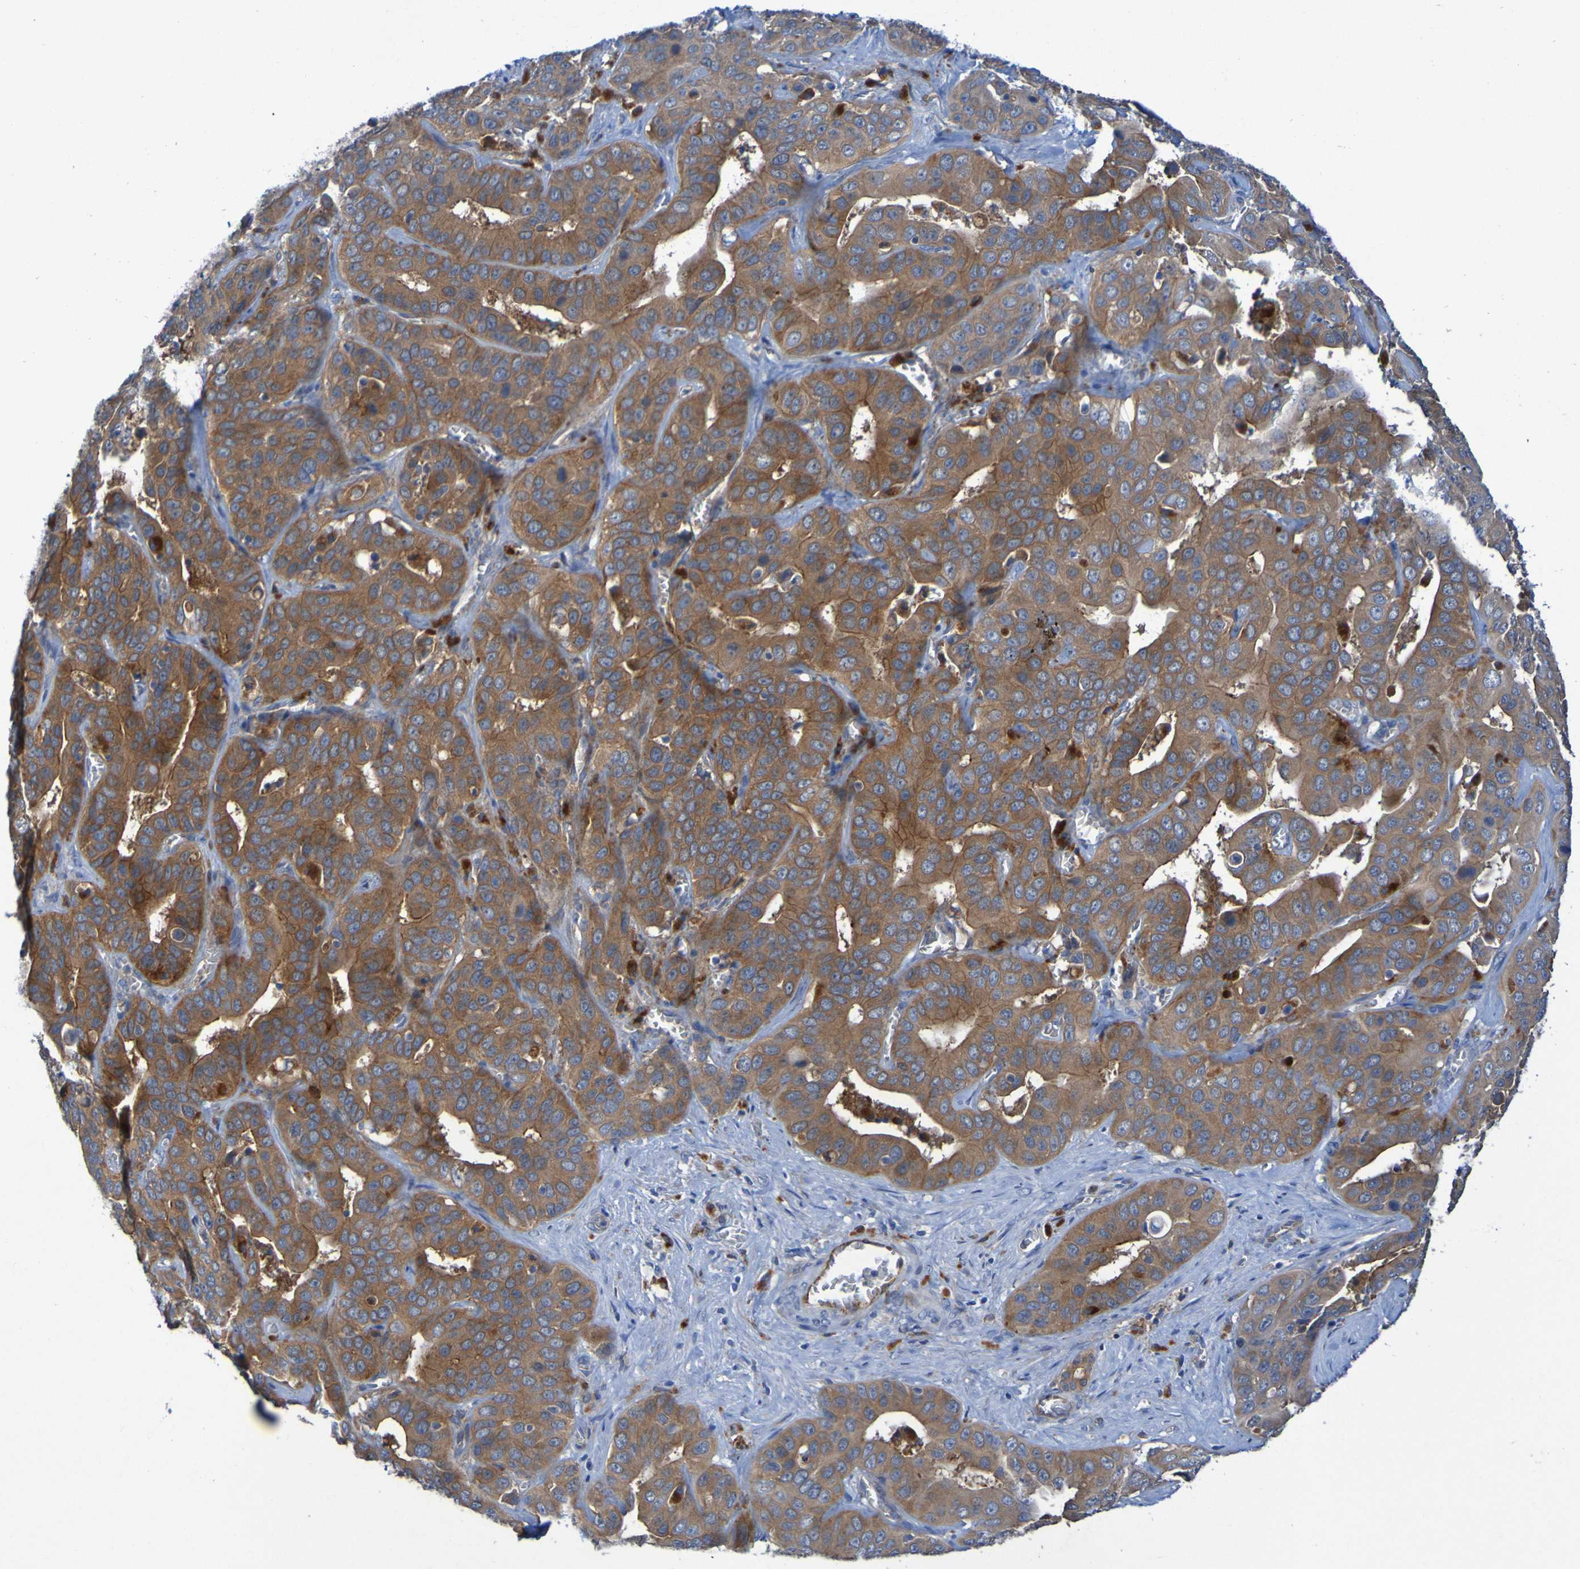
{"staining": {"intensity": "moderate", "quantity": ">75%", "location": "cytoplasmic/membranous"}, "tissue": "liver cancer", "cell_type": "Tumor cells", "image_type": "cancer", "snomed": [{"axis": "morphology", "description": "Cholangiocarcinoma"}, {"axis": "topography", "description": "Liver"}], "caption": "DAB (3,3'-diaminobenzidine) immunohistochemical staining of human liver cancer (cholangiocarcinoma) shows moderate cytoplasmic/membranous protein staining in about >75% of tumor cells.", "gene": "ARHGEF16", "patient": {"sex": "female", "age": 52}}